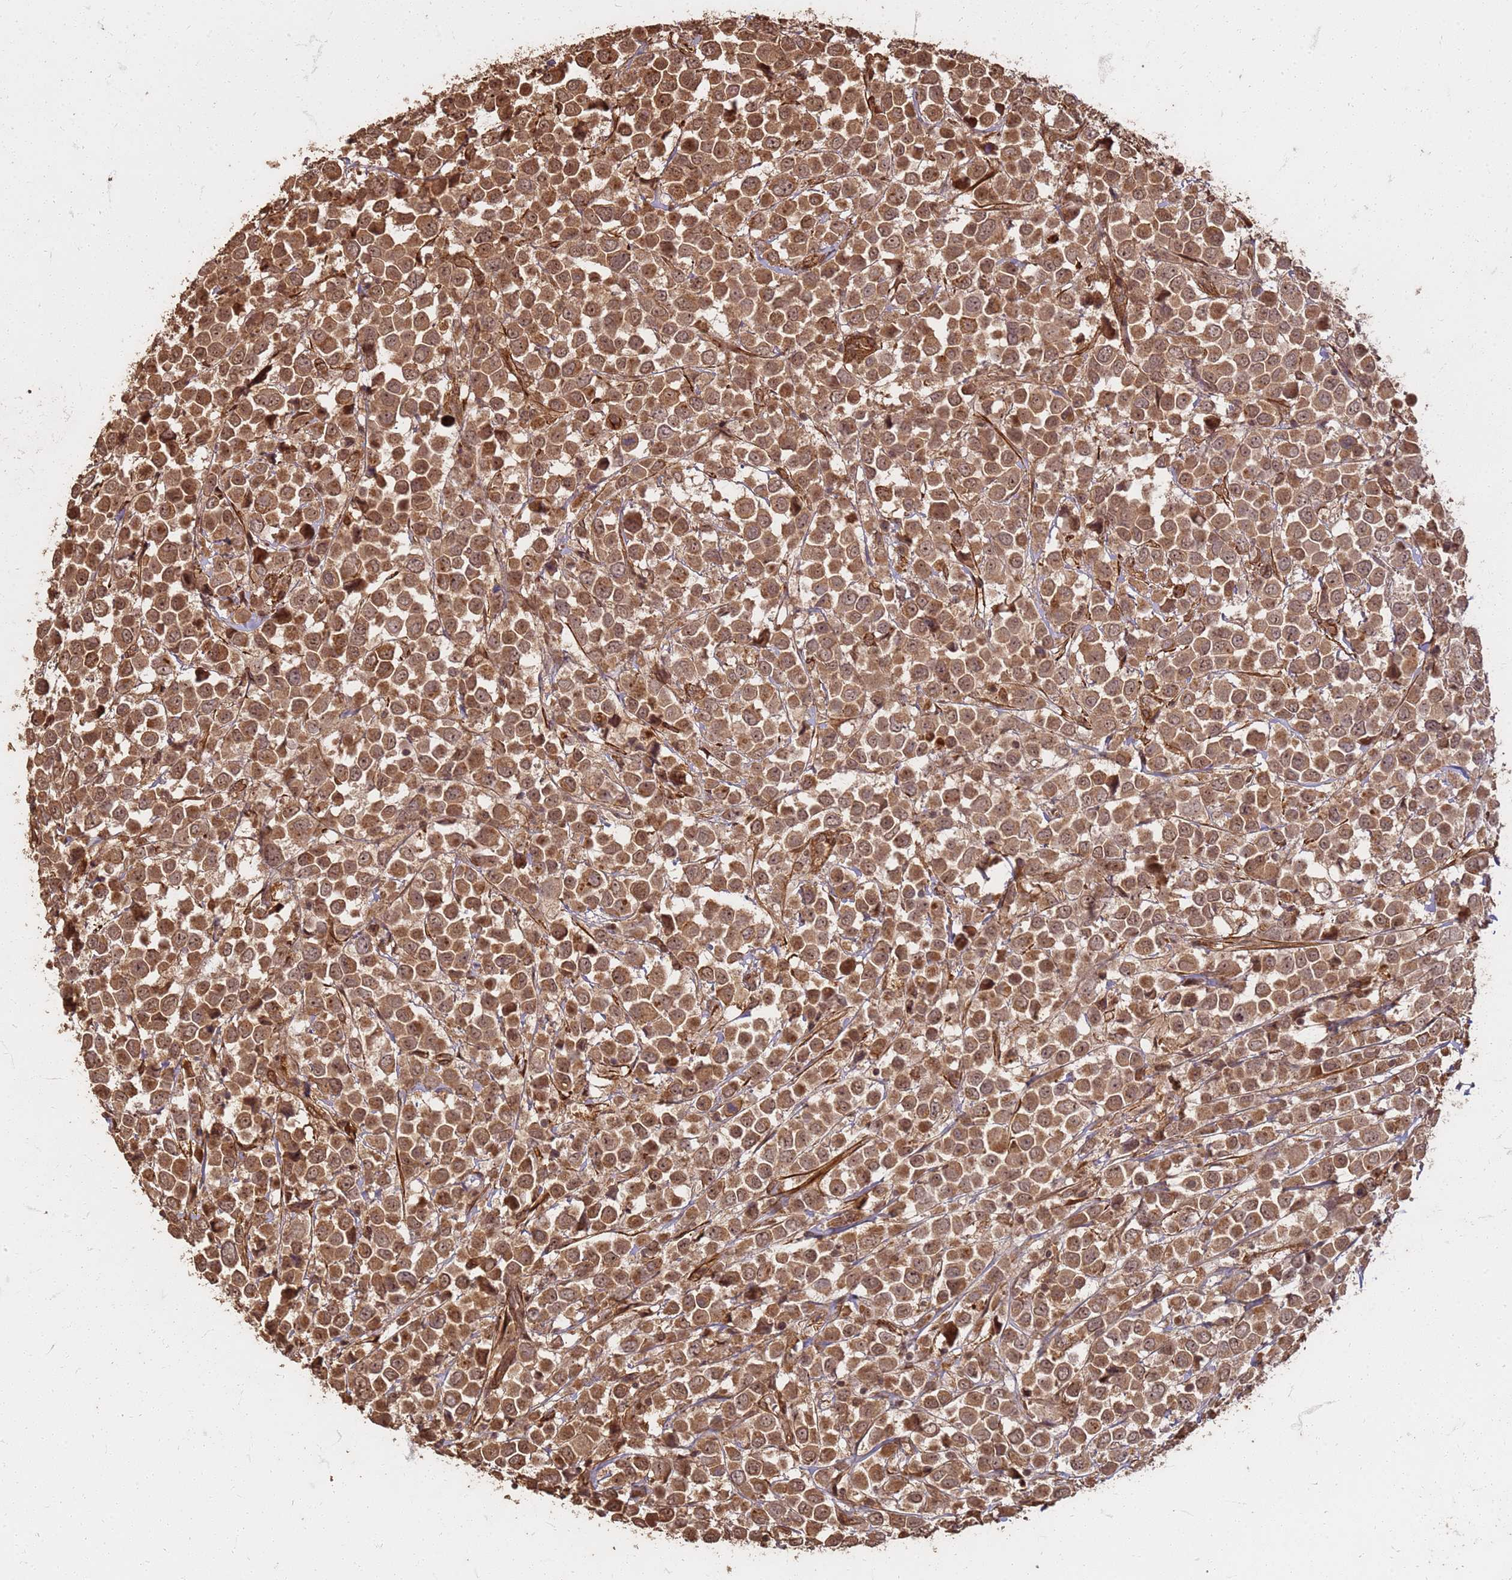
{"staining": {"intensity": "moderate", "quantity": ">75%", "location": "cytoplasmic/membranous,nuclear"}, "tissue": "breast cancer", "cell_type": "Tumor cells", "image_type": "cancer", "snomed": [{"axis": "morphology", "description": "Duct carcinoma"}, {"axis": "topography", "description": "Breast"}], "caption": "Protein staining by immunohistochemistry (IHC) shows moderate cytoplasmic/membranous and nuclear expression in approximately >75% of tumor cells in breast invasive ductal carcinoma. (DAB = brown stain, brightfield microscopy at high magnification).", "gene": "KIF26A", "patient": {"sex": "female", "age": 61}}